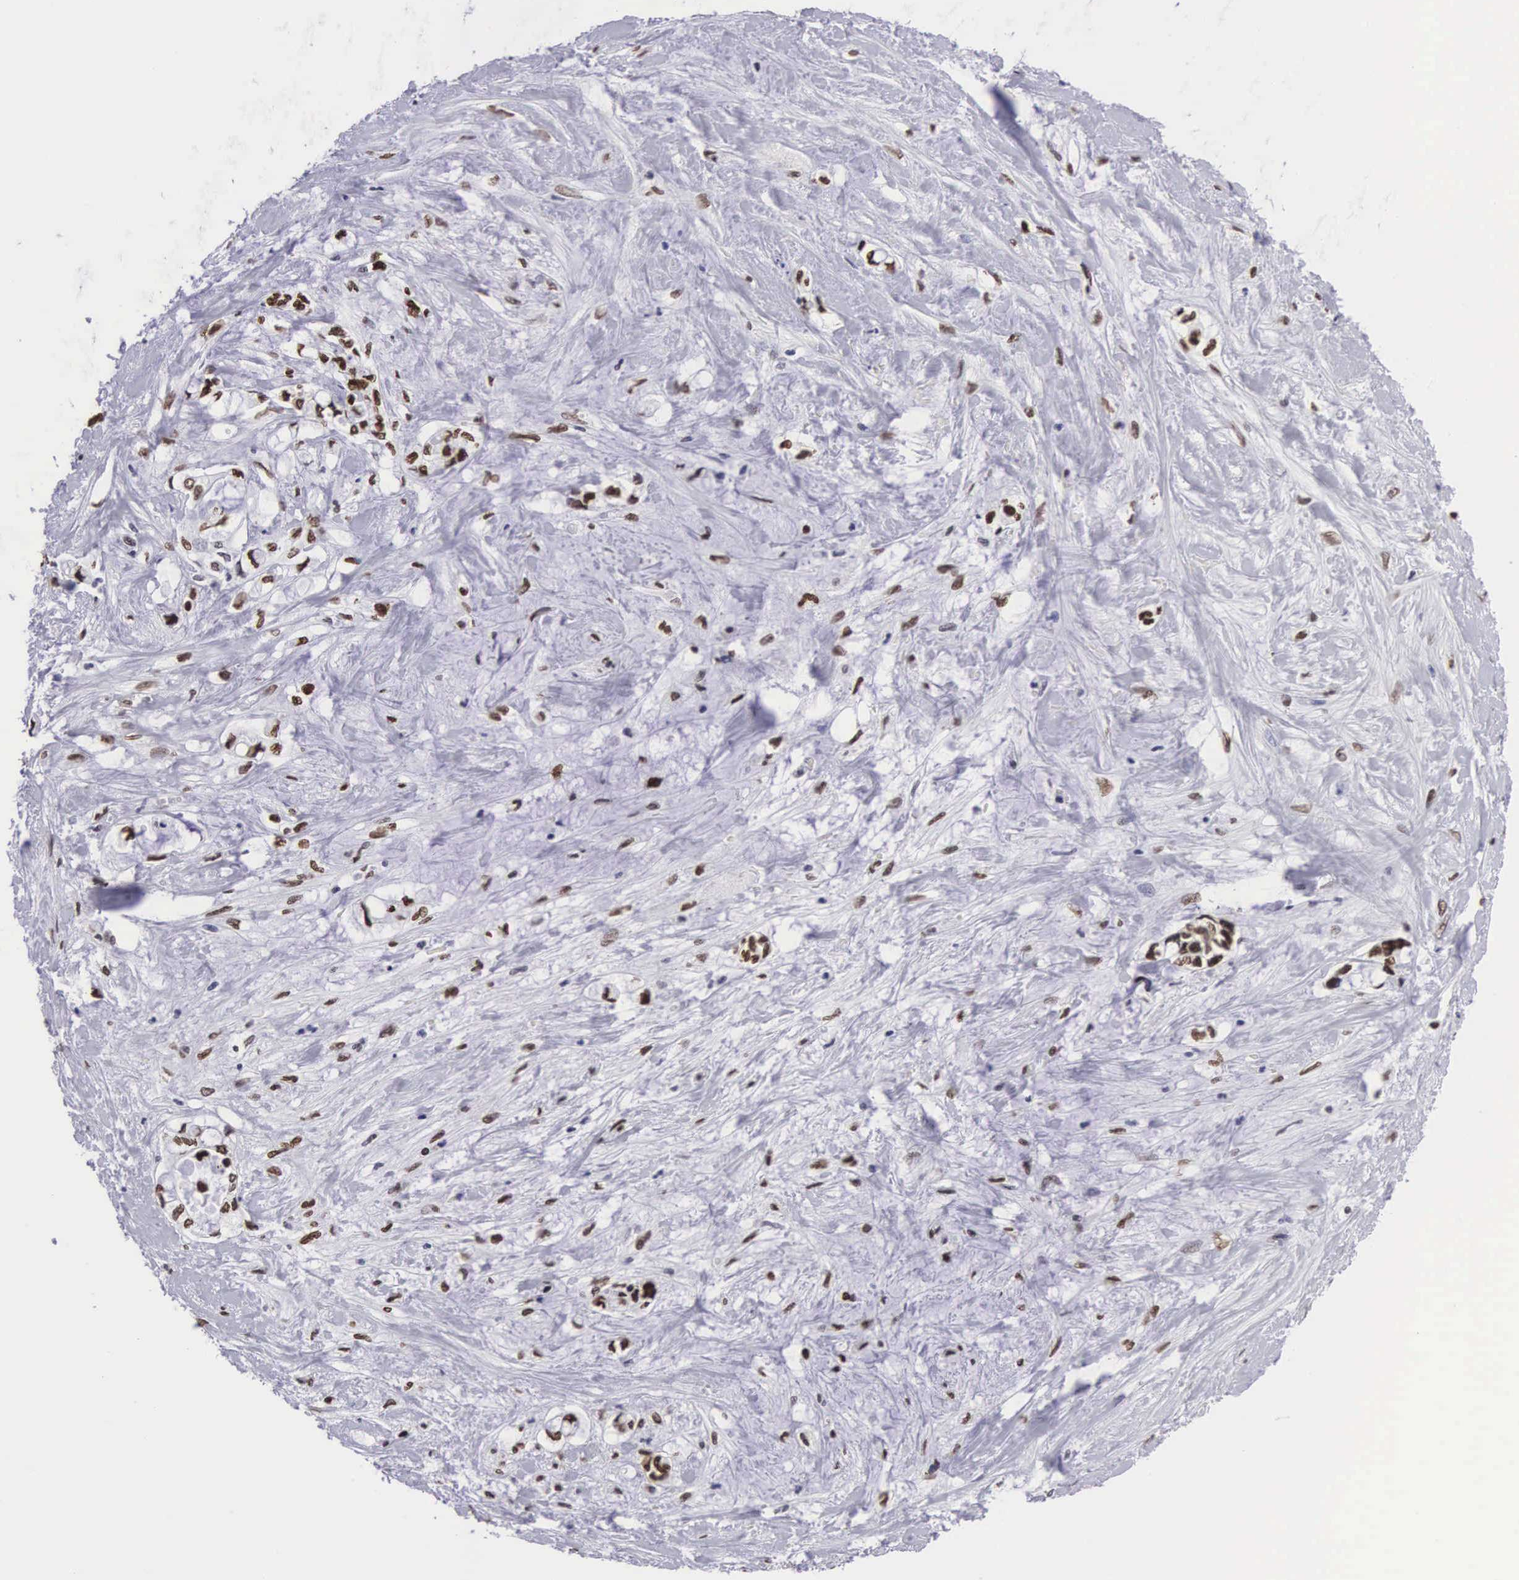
{"staining": {"intensity": "moderate", "quantity": "25%-75%", "location": "nuclear"}, "tissue": "pancreatic cancer", "cell_type": "Tumor cells", "image_type": "cancer", "snomed": [{"axis": "morphology", "description": "Adenocarcinoma, NOS"}, {"axis": "topography", "description": "Pancreas"}], "caption": "The photomicrograph displays staining of pancreatic adenocarcinoma, revealing moderate nuclear protein staining (brown color) within tumor cells.", "gene": "MECP2", "patient": {"sex": "female", "age": 70}}